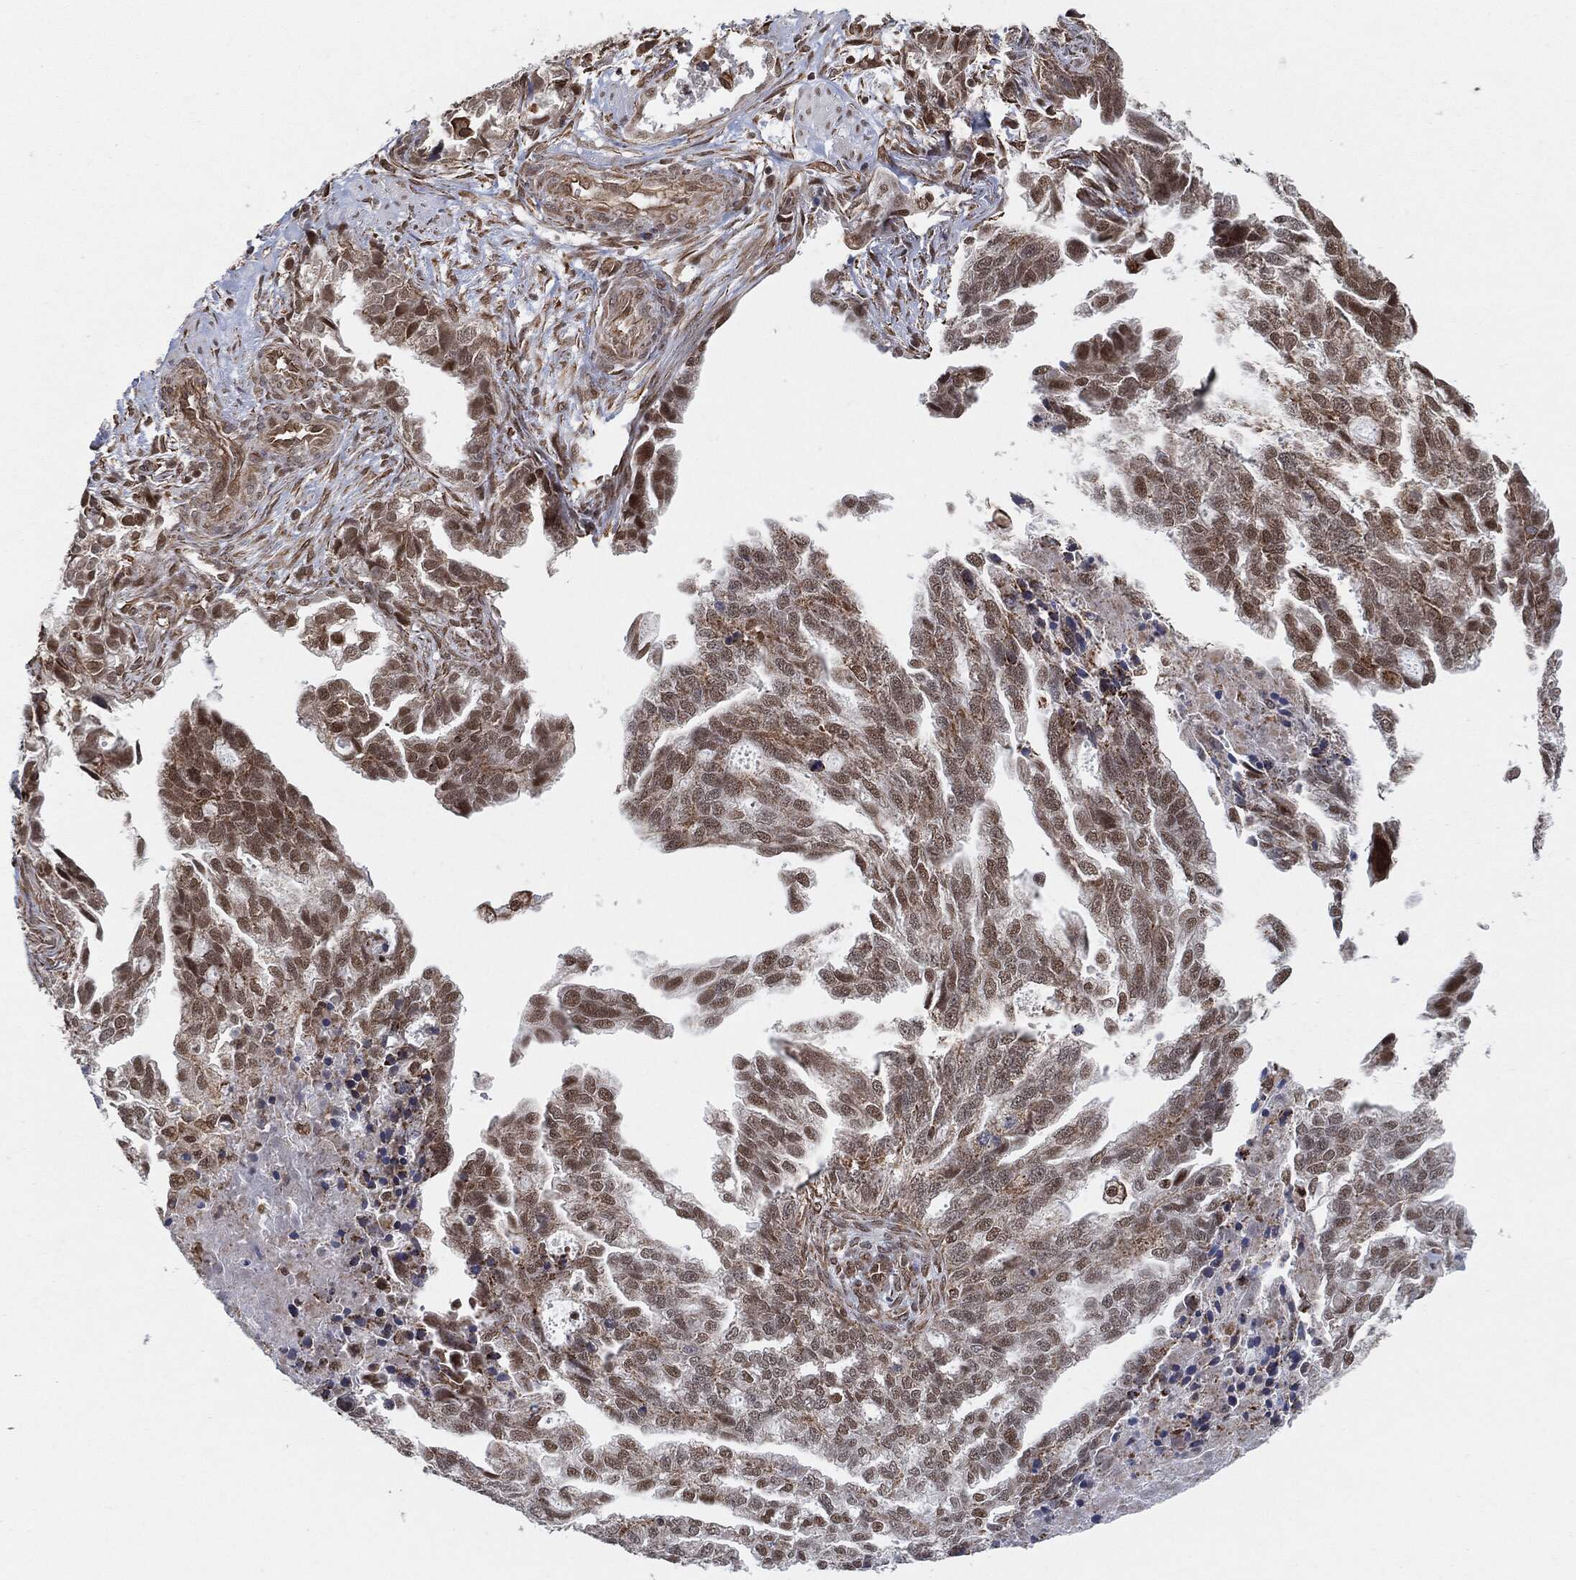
{"staining": {"intensity": "moderate", "quantity": "25%-75%", "location": "nuclear"}, "tissue": "ovarian cancer", "cell_type": "Tumor cells", "image_type": "cancer", "snomed": [{"axis": "morphology", "description": "Cystadenocarcinoma, serous, NOS"}, {"axis": "topography", "description": "Ovary"}], "caption": "Immunohistochemistry (IHC) image of human serous cystadenocarcinoma (ovarian) stained for a protein (brown), which displays medium levels of moderate nuclear expression in about 25%-75% of tumor cells.", "gene": "TP53RK", "patient": {"sex": "female", "age": 51}}